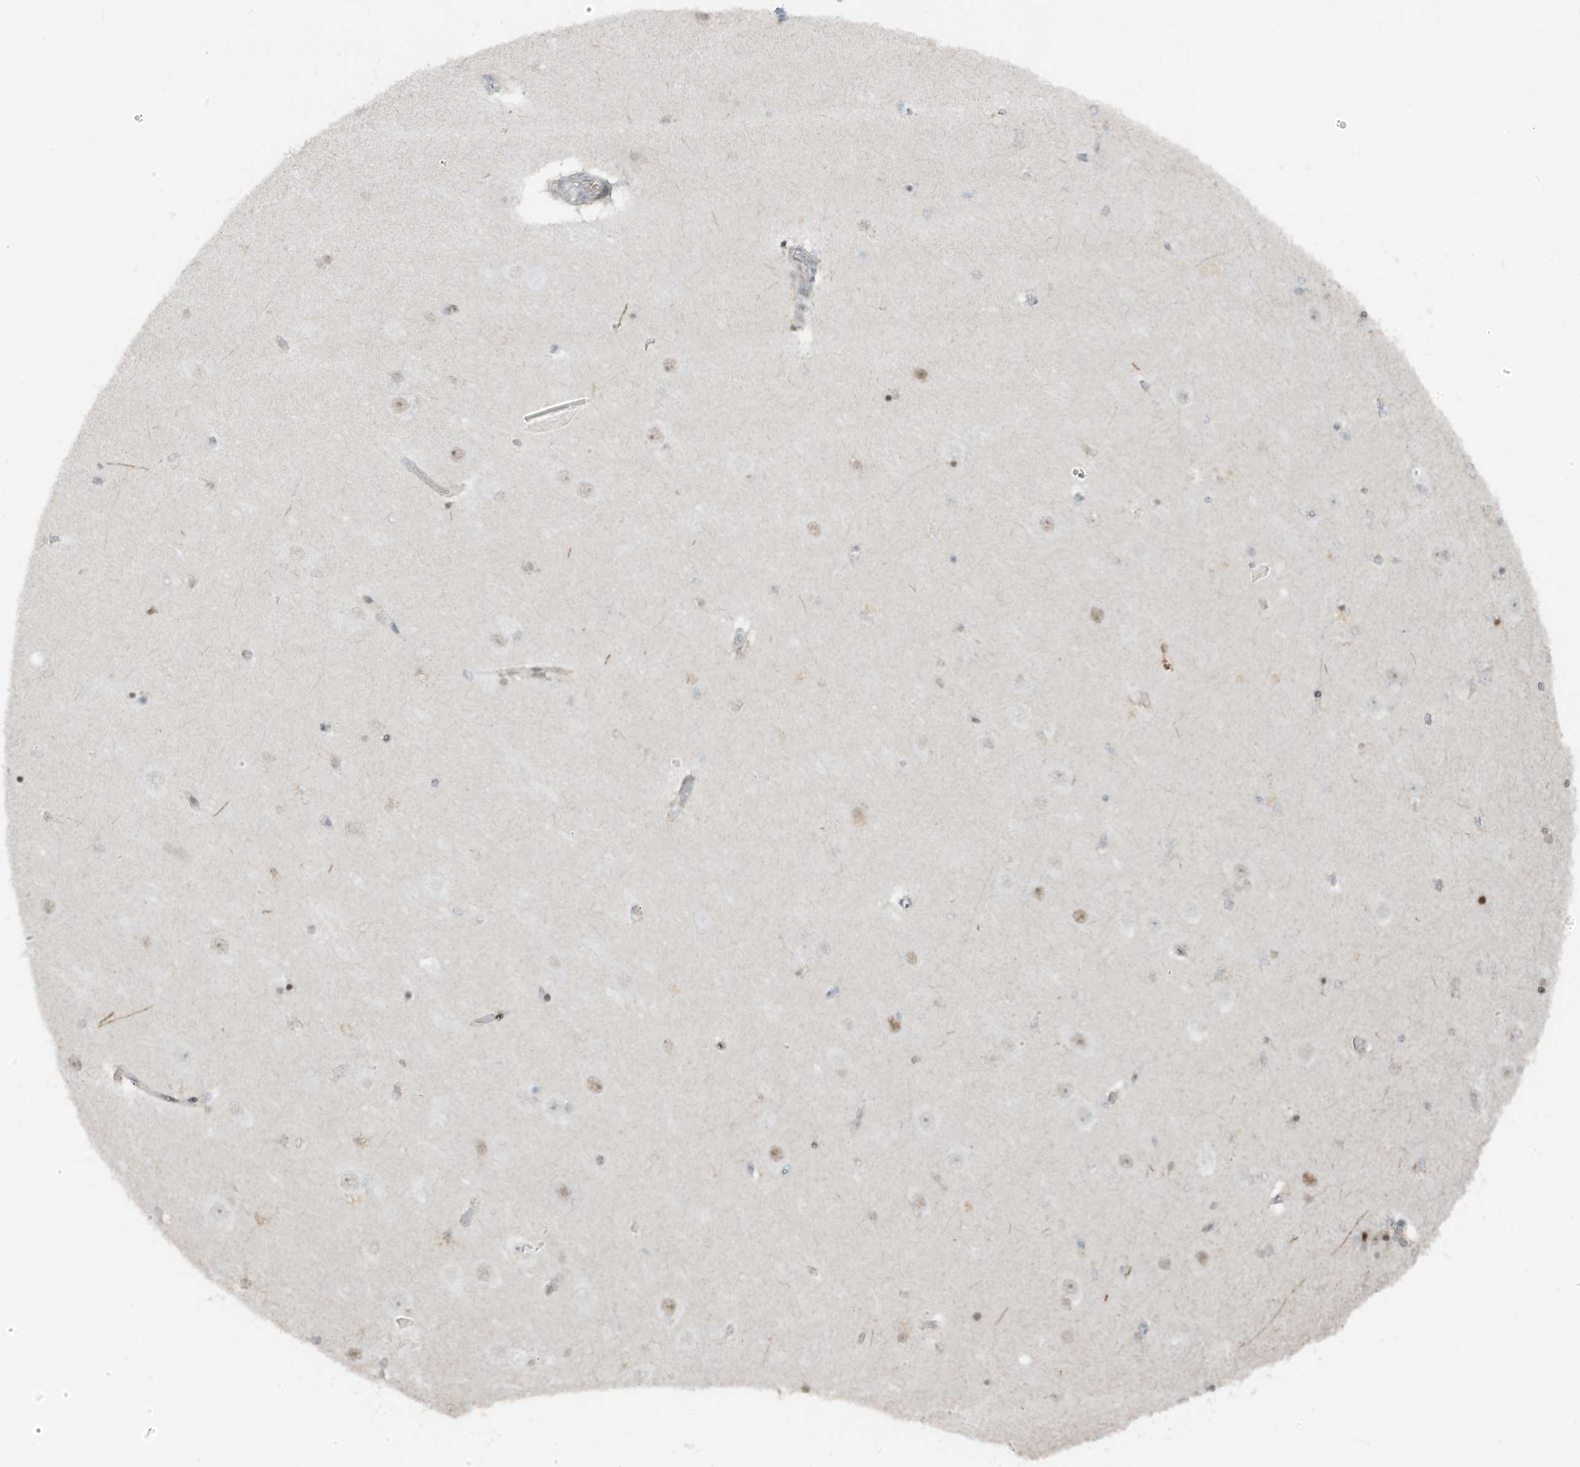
{"staining": {"intensity": "negative", "quantity": "none", "location": "none"}, "tissue": "hippocampus", "cell_type": "Glial cells", "image_type": "normal", "snomed": [{"axis": "morphology", "description": "Normal tissue, NOS"}, {"axis": "topography", "description": "Hippocampus"}], "caption": "A photomicrograph of hippocampus stained for a protein displays no brown staining in glial cells. (Brightfield microscopy of DAB (3,3'-diaminobenzidine) IHC at high magnification).", "gene": "ZCWPW2", "patient": {"sex": "female", "age": 54}}